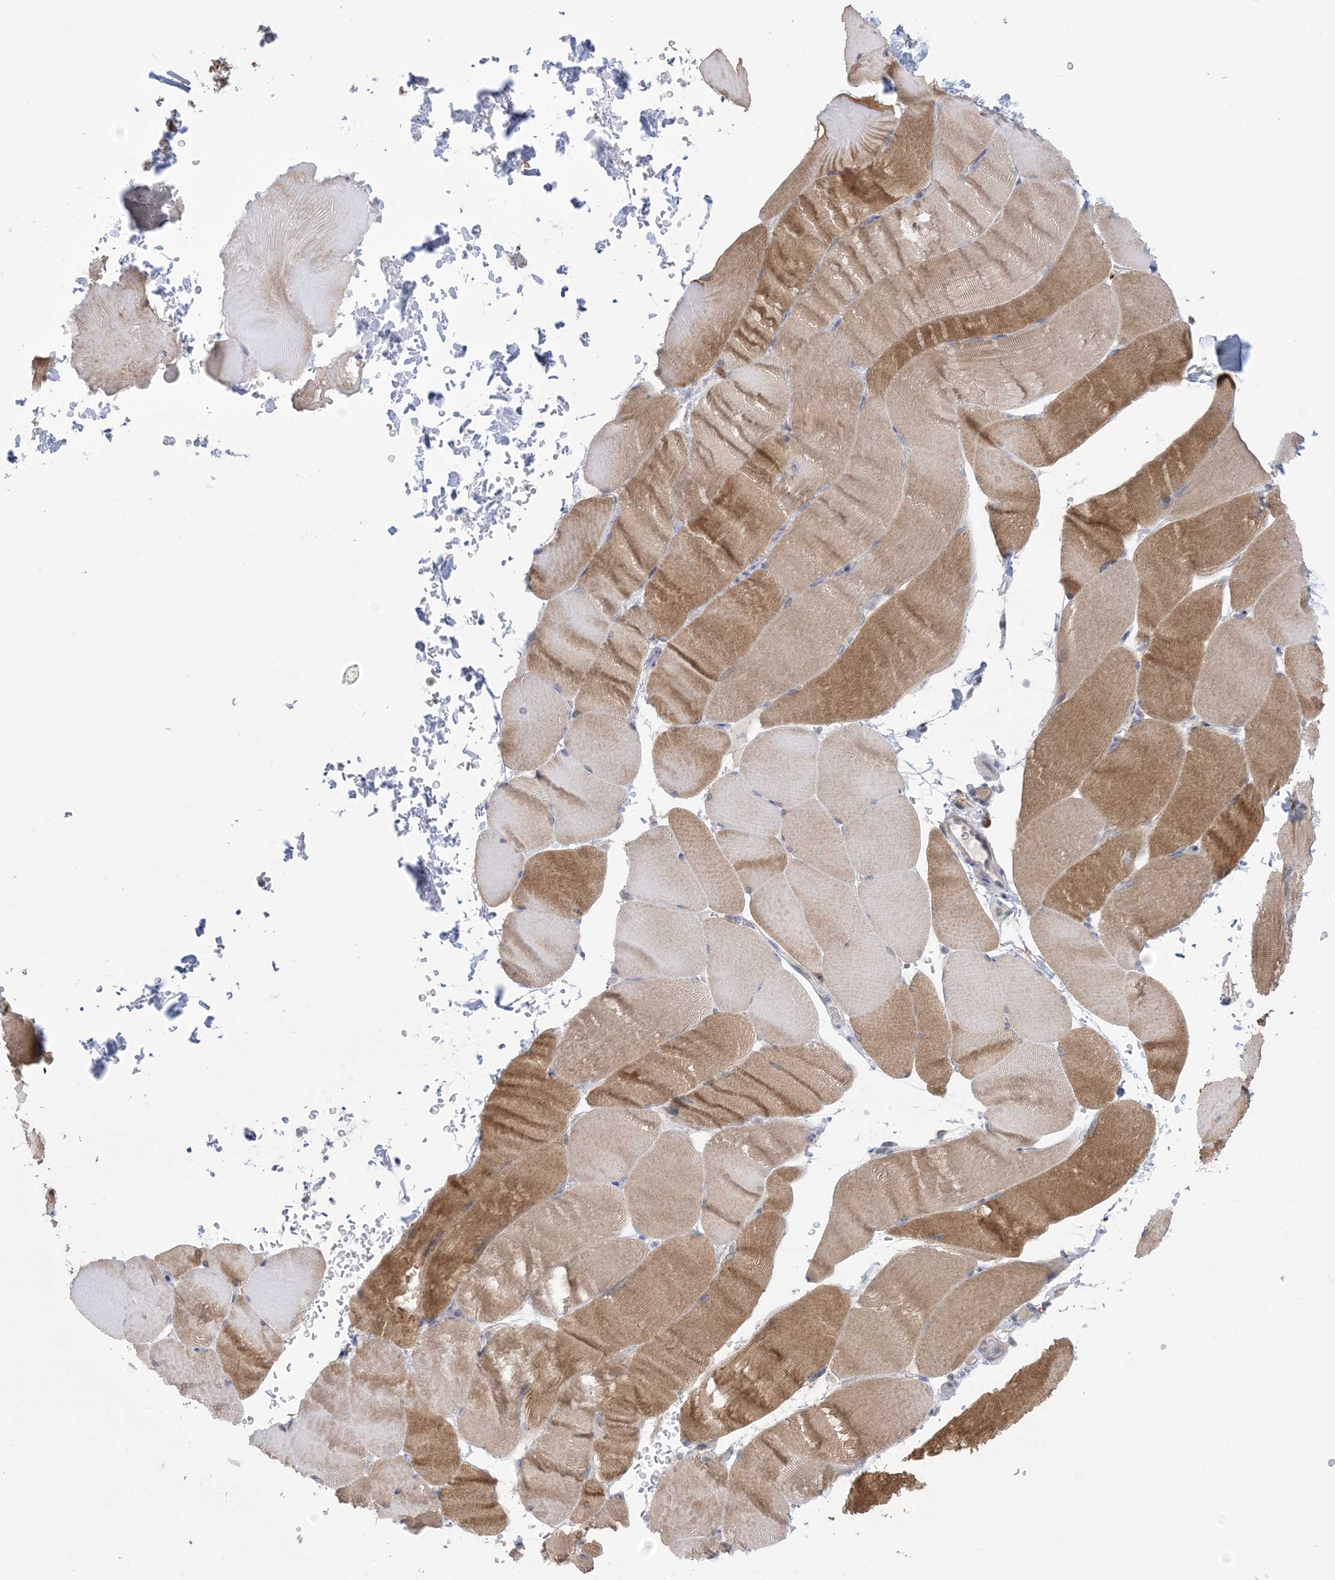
{"staining": {"intensity": "moderate", "quantity": "25%-75%", "location": "cytoplasmic/membranous"}, "tissue": "skeletal muscle", "cell_type": "Myocytes", "image_type": "normal", "snomed": [{"axis": "morphology", "description": "Normal tissue, NOS"}, {"axis": "topography", "description": "Skeletal muscle"}, {"axis": "topography", "description": "Parathyroid gland"}], "caption": "An image of human skeletal muscle stained for a protein displays moderate cytoplasmic/membranous brown staining in myocytes. Nuclei are stained in blue.", "gene": "TTYH1", "patient": {"sex": "female", "age": 37}}